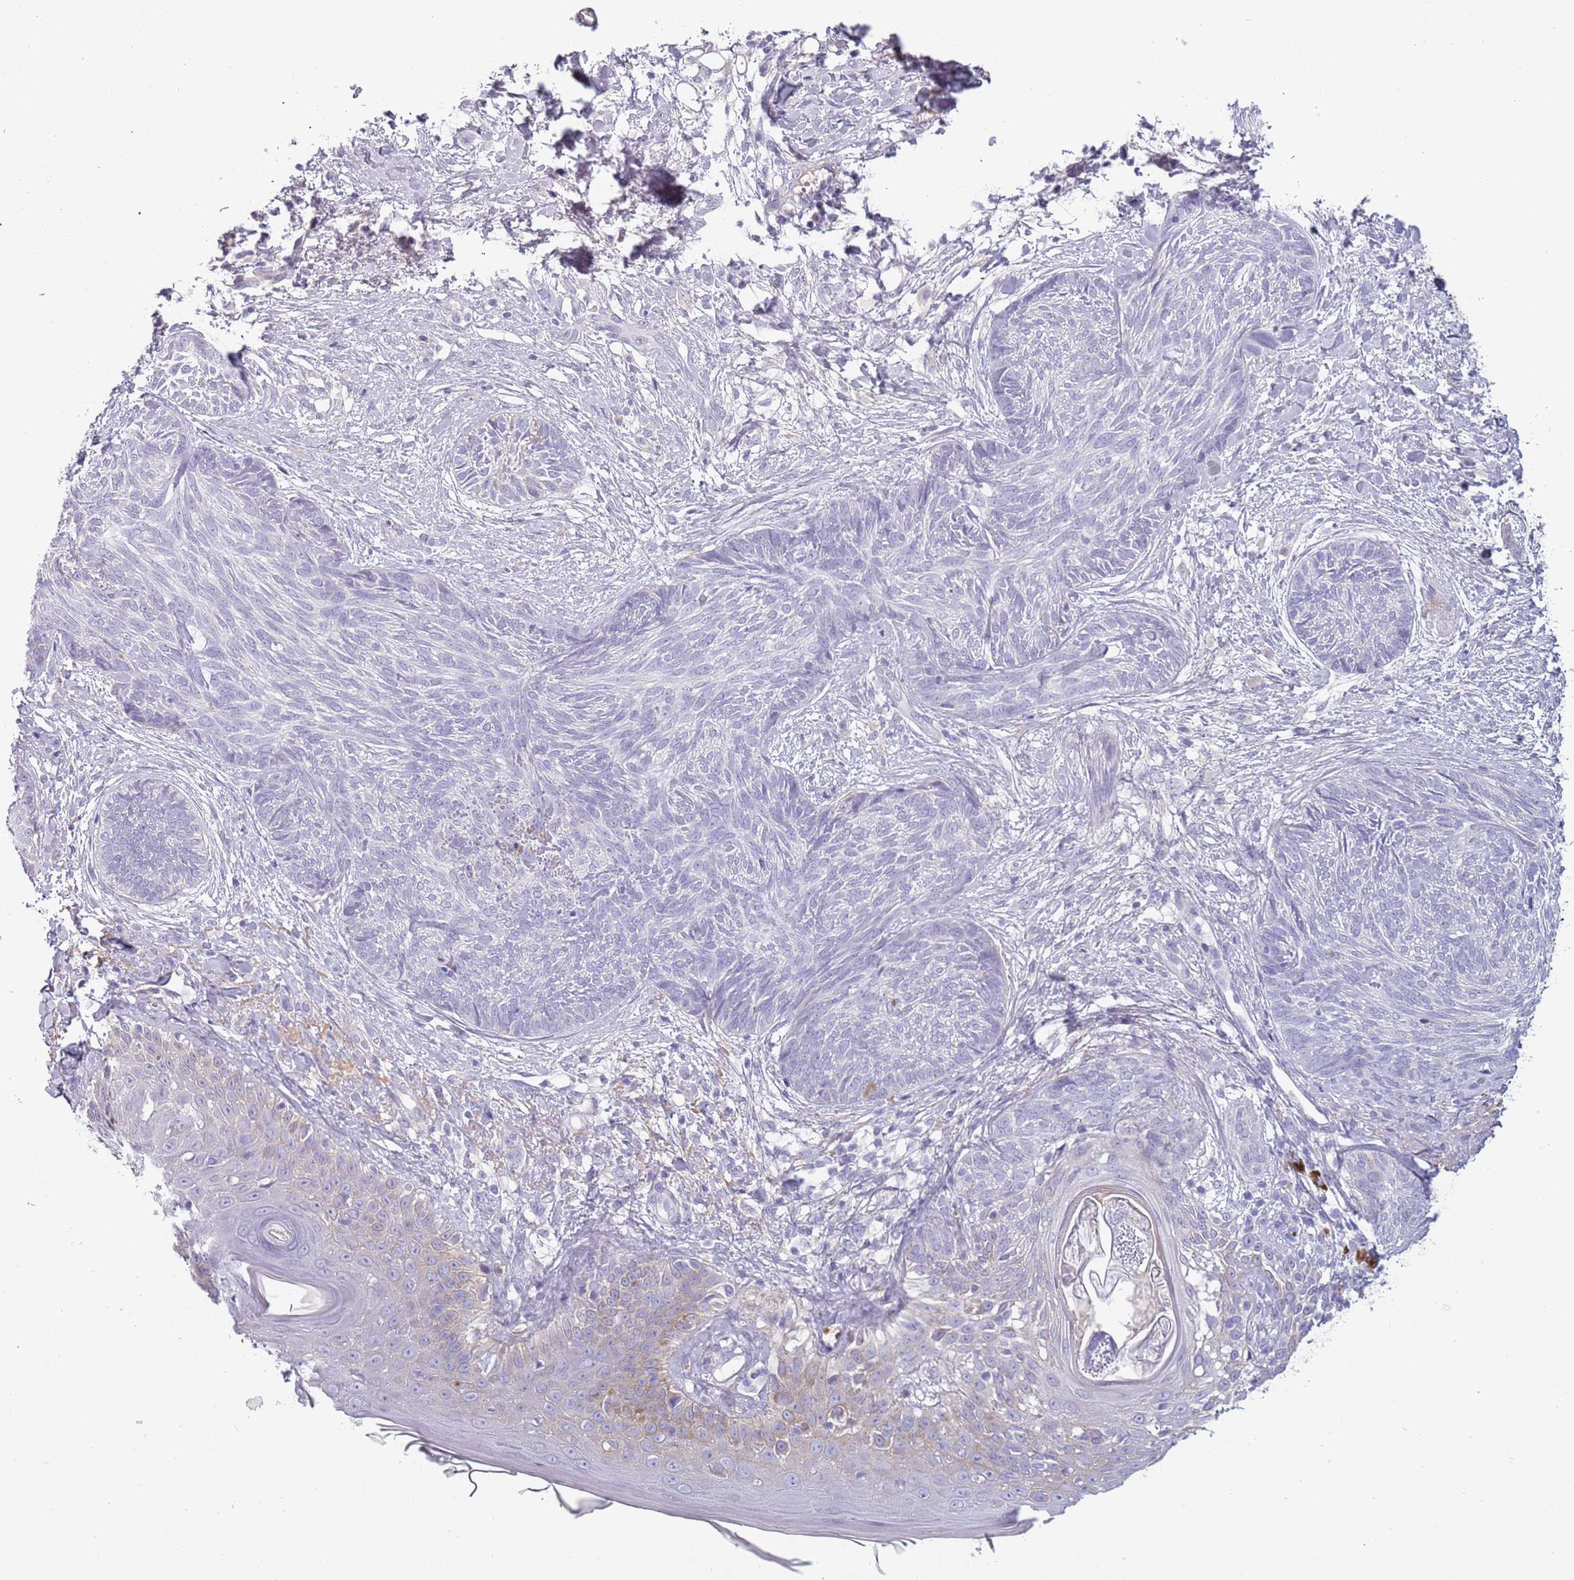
{"staining": {"intensity": "negative", "quantity": "none", "location": "none"}, "tissue": "skin cancer", "cell_type": "Tumor cells", "image_type": "cancer", "snomed": [{"axis": "morphology", "description": "Basal cell carcinoma"}, {"axis": "topography", "description": "Skin"}], "caption": "High power microscopy photomicrograph of an immunohistochemistry (IHC) histopathology image of basal cell carcinoma (skin), revealing no significant staining in tumor cells.", "gene": "TNFRSF6B", "patient": {"sex": "male", "age": 73}}